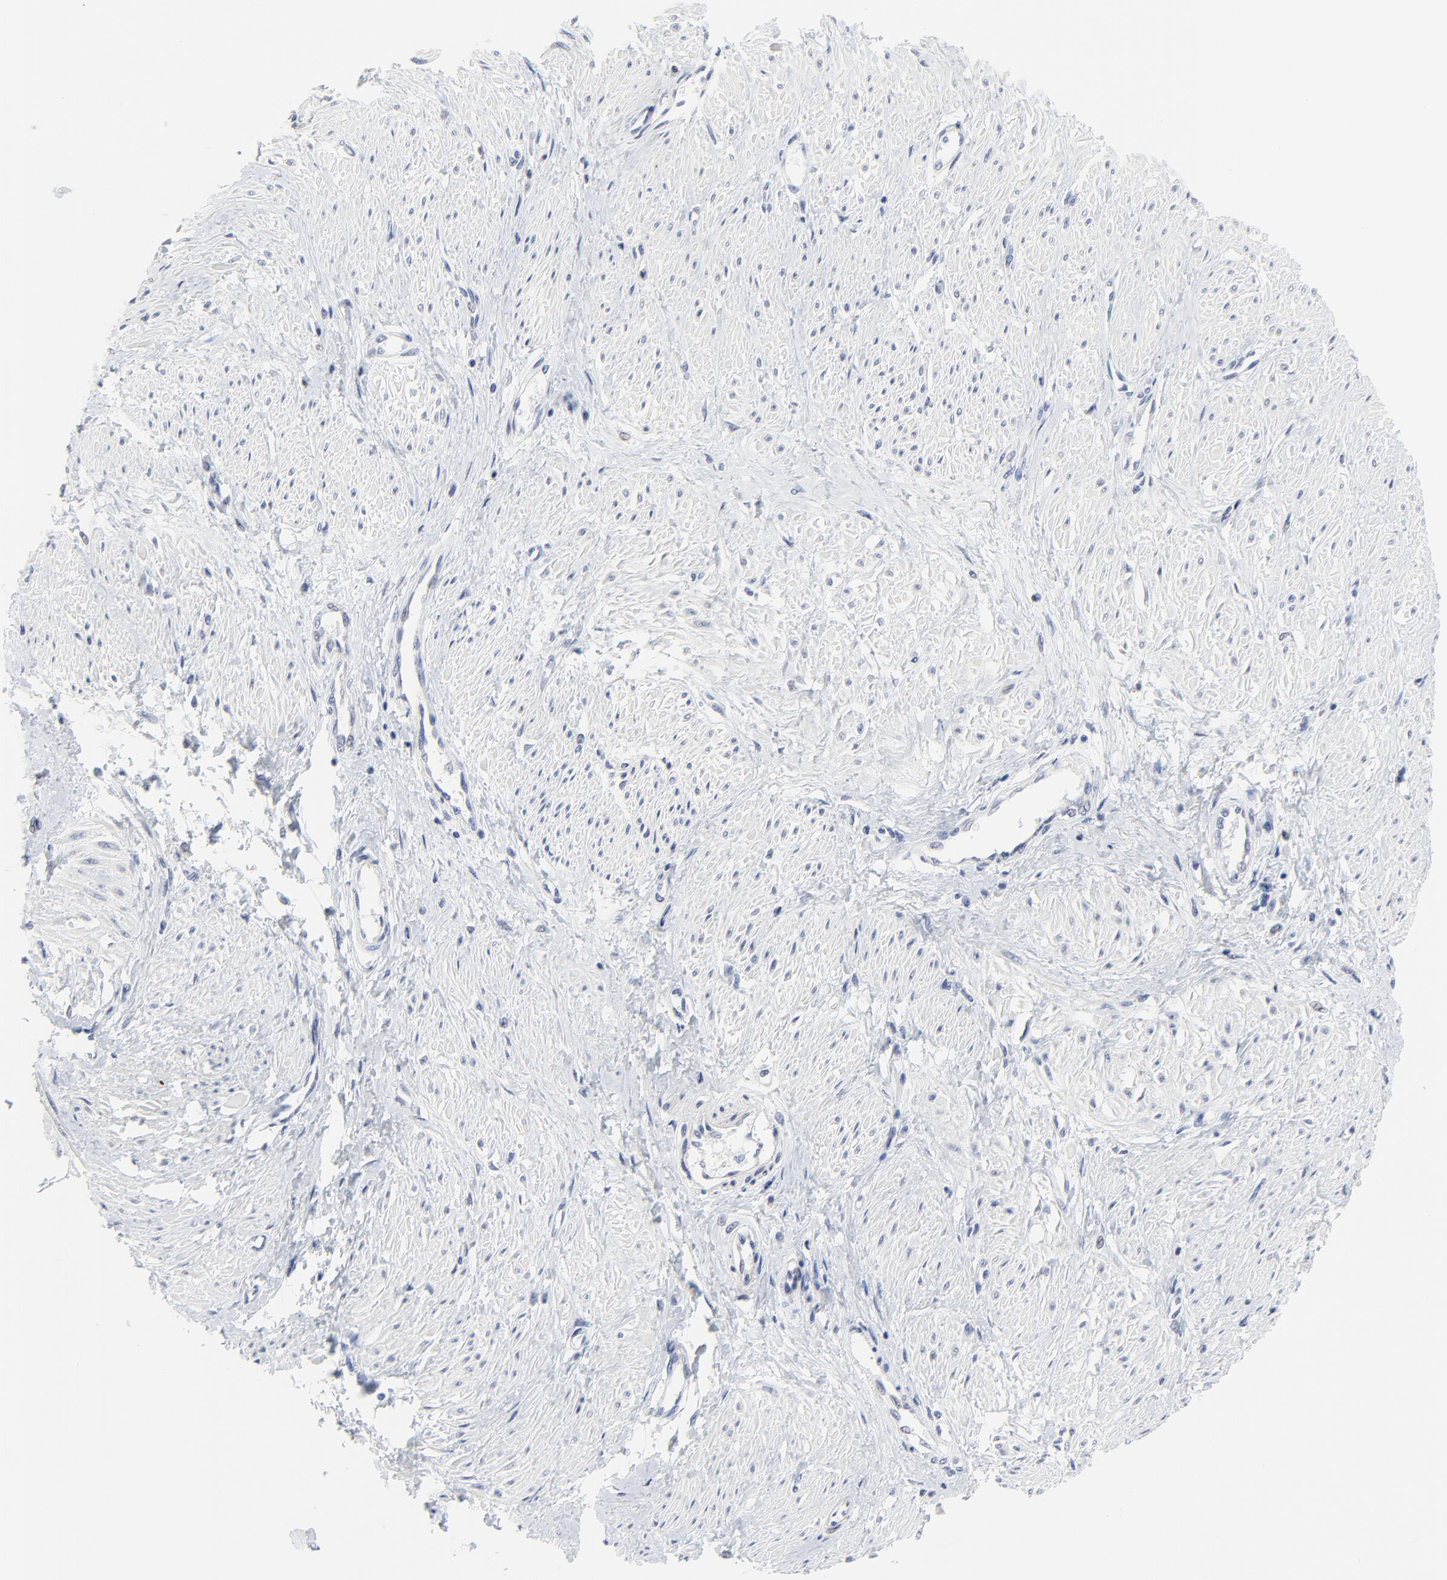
{"staining": {"intensity": "negative", "quantity": "none", "location": "none"}, "tissue": "smooth muscle", "cell_type": "Smooth muscle cells", "image_type": "normal", "snomed": [{"axis": "morphology", "description": "Normal tissue, NOS"}, {"axis": "topography", "description": "Smooth muscle"}, {"axis": "topography", "description": "Uterus"}], "caption": "The photomicrograph shows no staining of smooth muscle cells in unremarkable smooth muscle.", "gene": "ZNF589", "patient": {"sex": "female", "age": 39}}